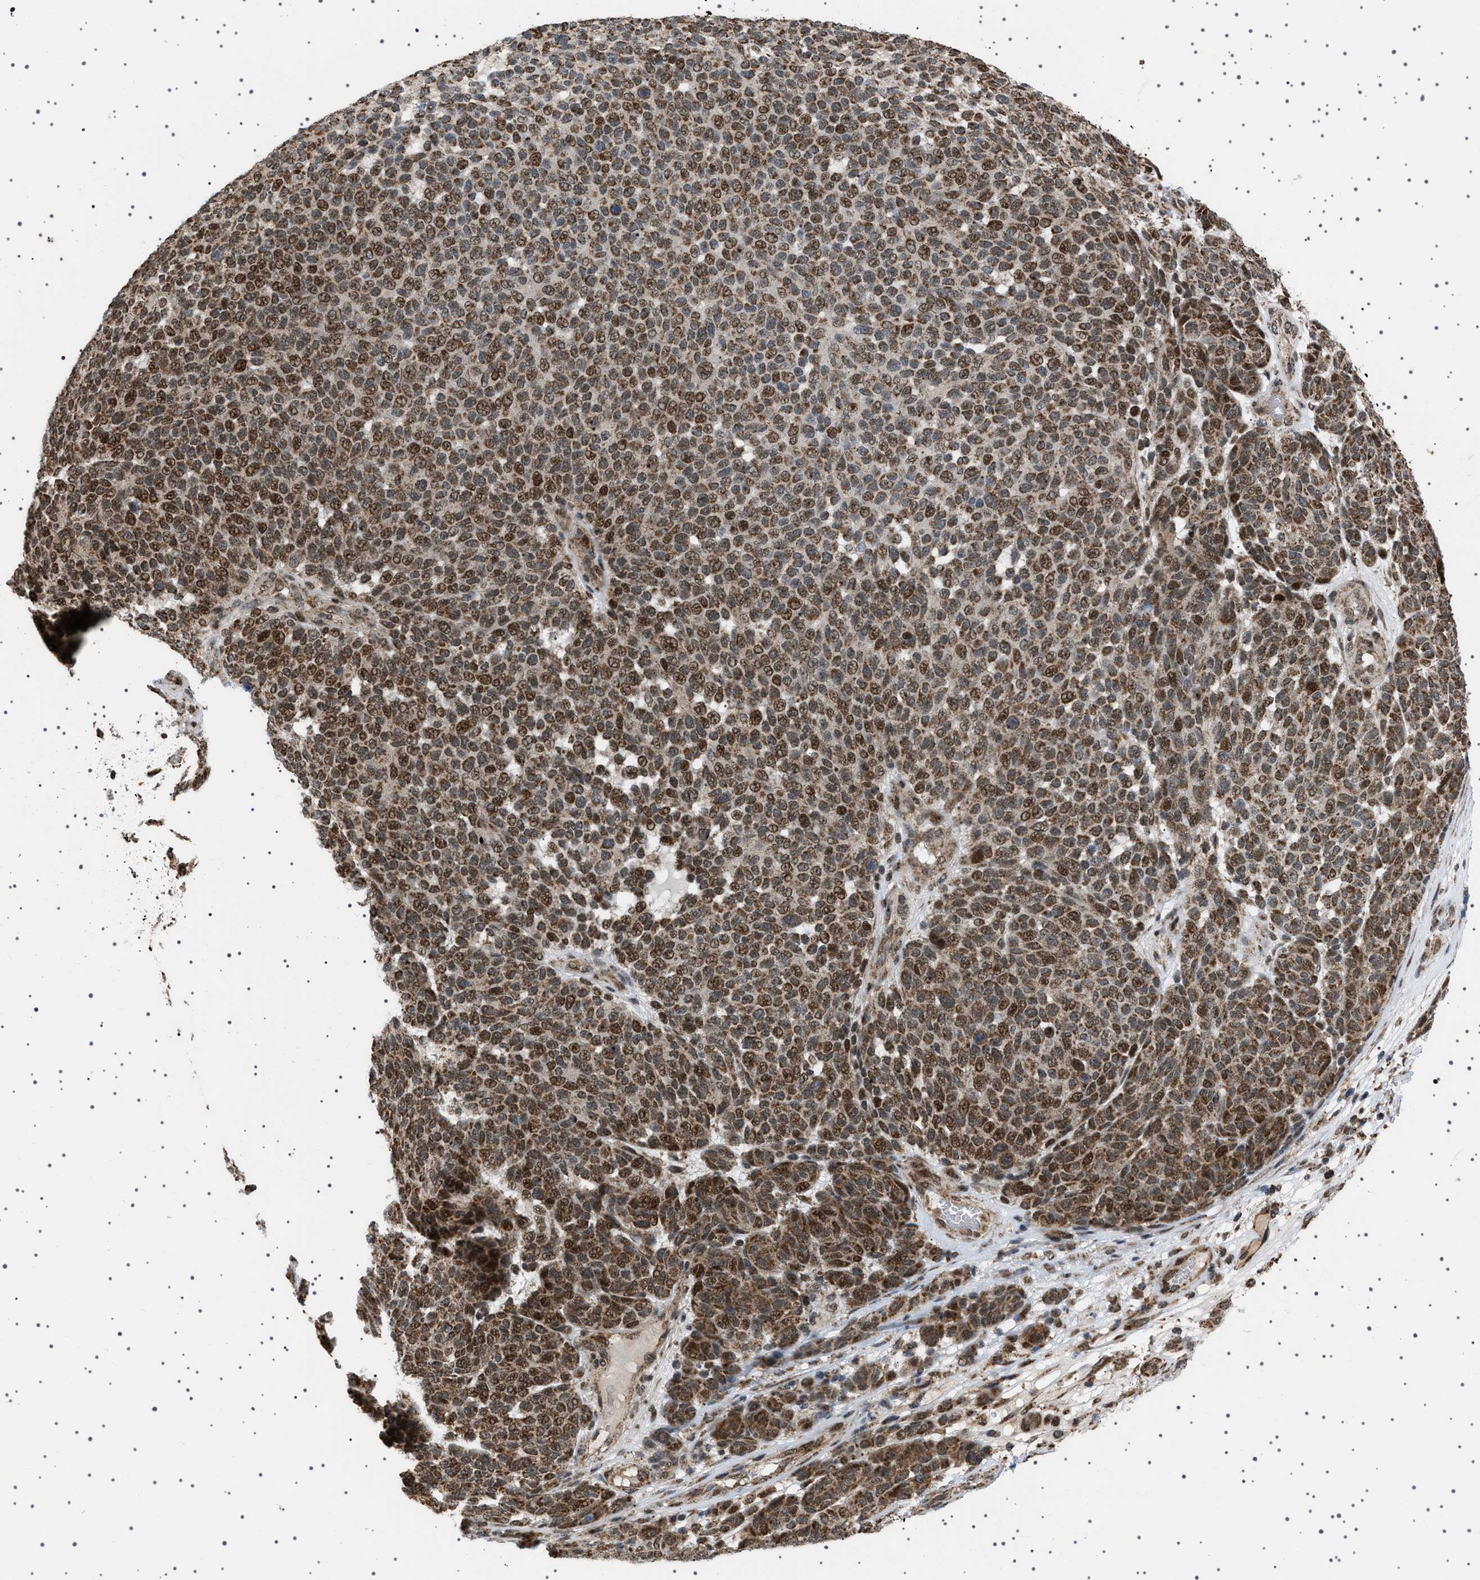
{"staining": {"intensity": "moderate", "quantity": ">75%", "location": "cytoplasmic/membranous,nuclear"}, "tissue": "melanoma", "cell_type": "Tumor cells", "image_type": "cancer", "snomed": [{"axis": "morphology", "description": "Malignant melanoma, NOS"}, {"axis": "topography", "description": "Skin"}], "caption": "This is a photomicrograph of IHC staining of malignant melanoma, which shows moderate expression in the cytoplasmic/membranous and nuclear of tumor cells.", "gene": "MELK", "patient": {"sex": "male", "age": 59}}